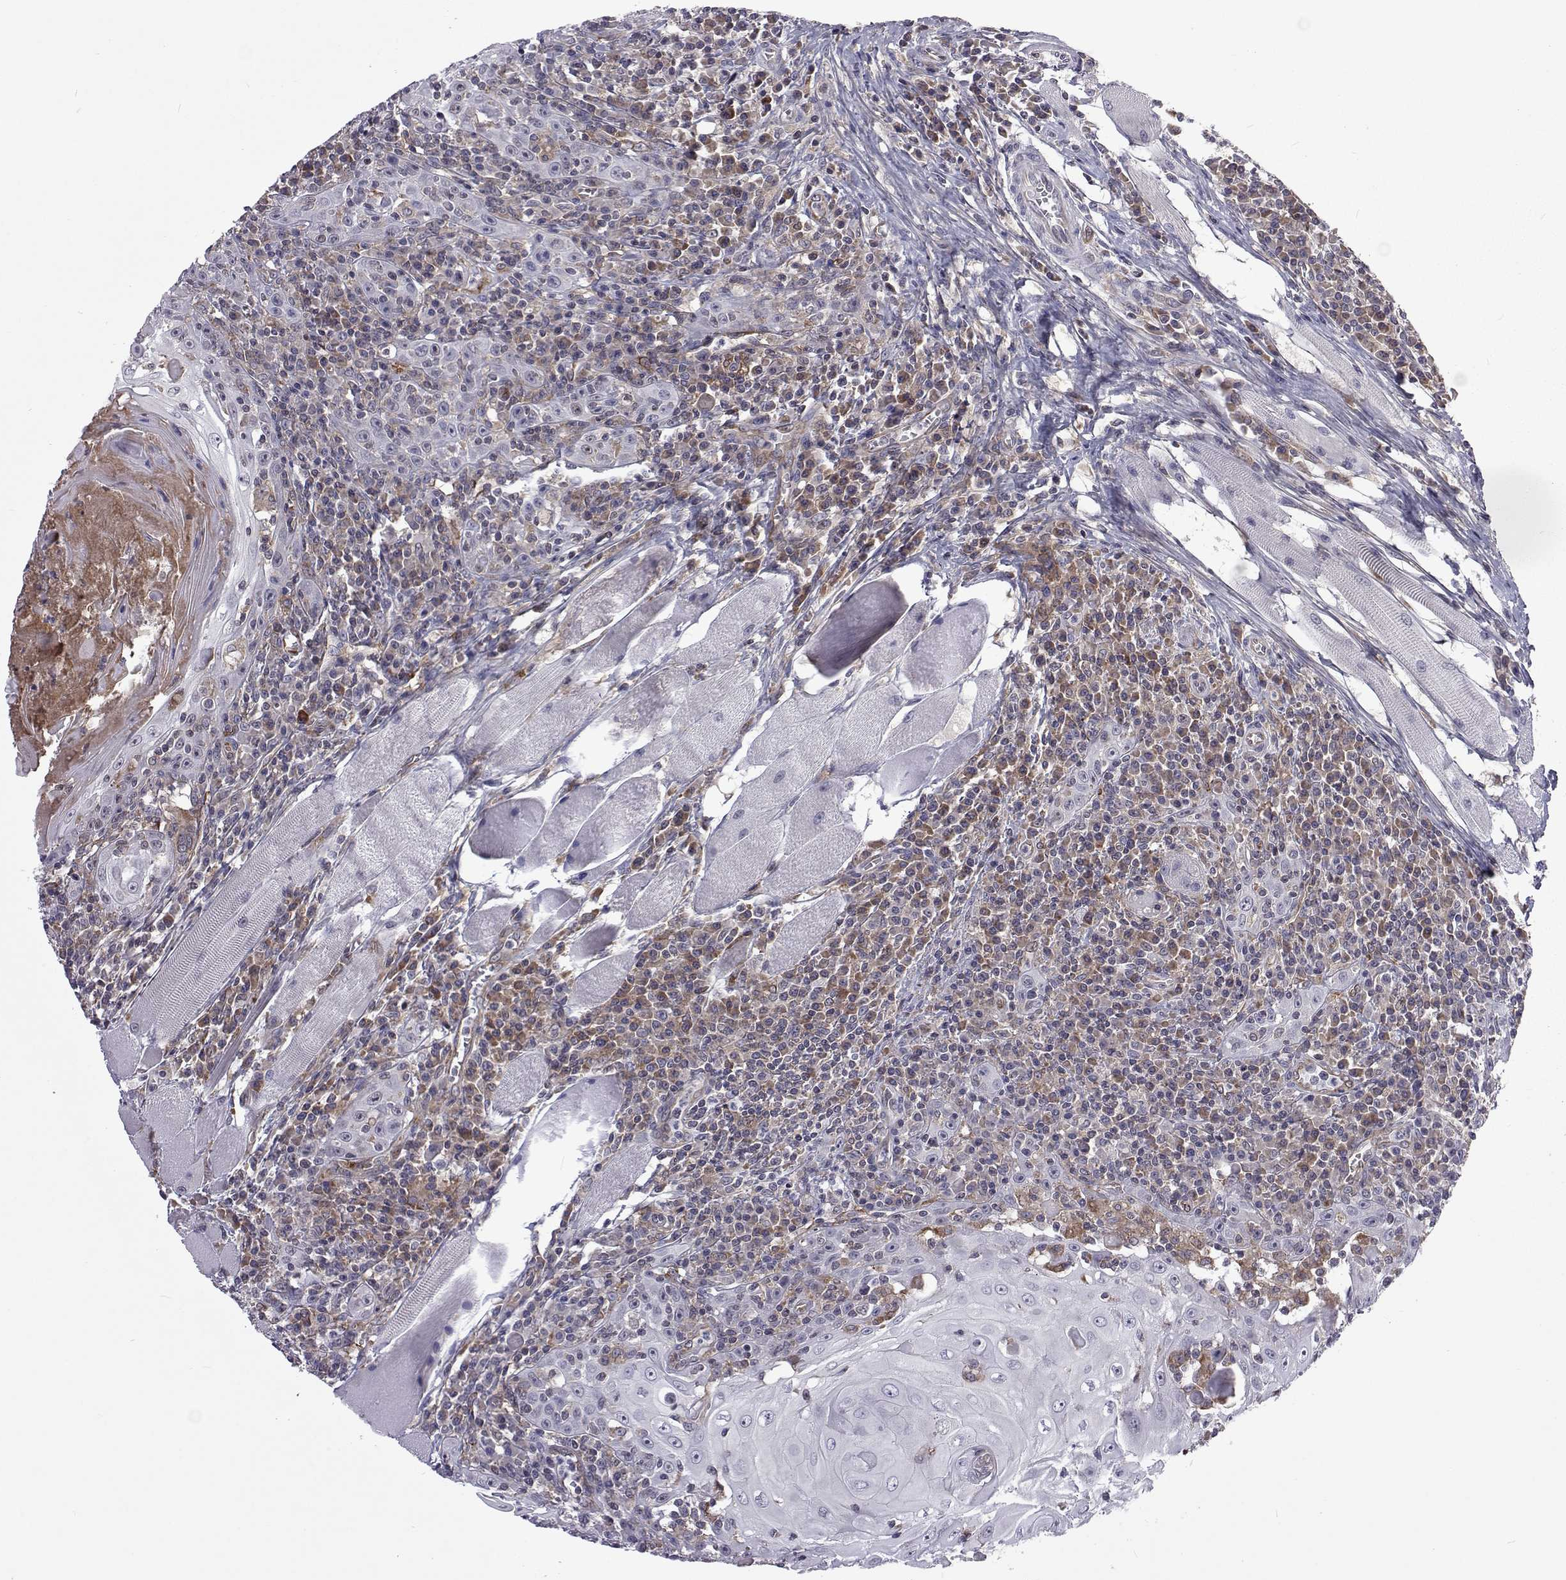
{"staining": {"intensity": "negative", "quantity": "none", "location": "none"}, "tissue": "head and neck cancer", "cell_type": "Tumor cells", "image_type": "cancer", "snomed": [{"axis": "morphology", "description": "Squamous cell carcinoma, NOS"}, {"axis": "topography", "description": "Head-Neck"}], "caption": "Protein analysis of head and neck cancer shows no significant positivity in tumor cells.", "gene": "TCF15", "patient": {"sex": "male", "age": 52}}